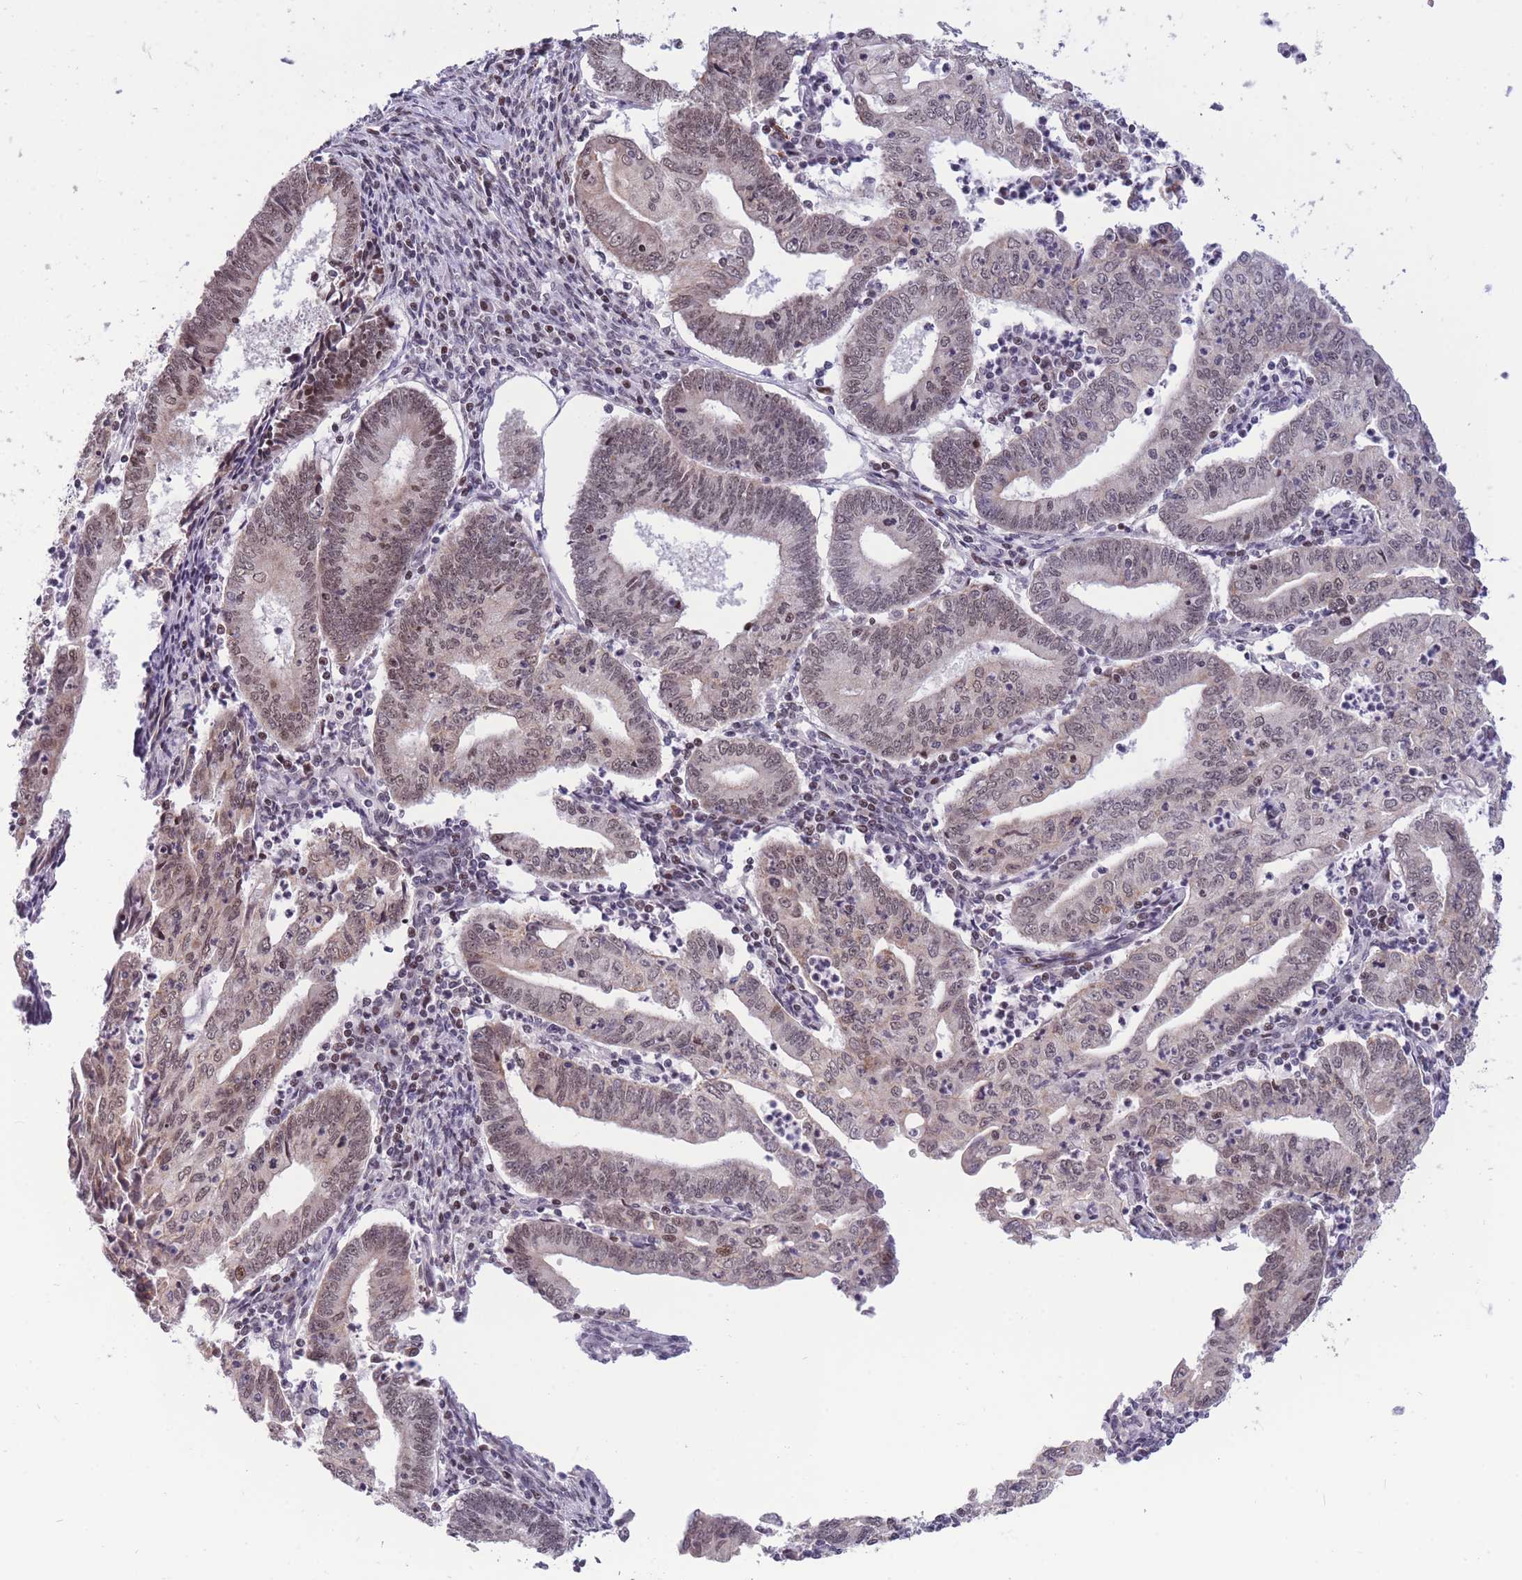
{"staining": {"intensity": "weak", "quantity": "25%-75%", "location": "nuclear"}, "tissue": "endometrial cancer", "cell_type": "Tumor cells", "image_type": "cancer", "snomed": [{"axis": "morphology", "description": "Adenocarcinoma, NOS"}, {"axis": "topography", "description": "Endometrium"}], "caption": "Immunohistochemistry (DAB (3,3'-diaminobenzidine)) staining of human endometrial adenocarcinoma demonstrates weak nuclear protein expression in about 25%-75% of tumor cells.", "gene": "TARBP2", "patient": {"sex": "female", "age": 60}}